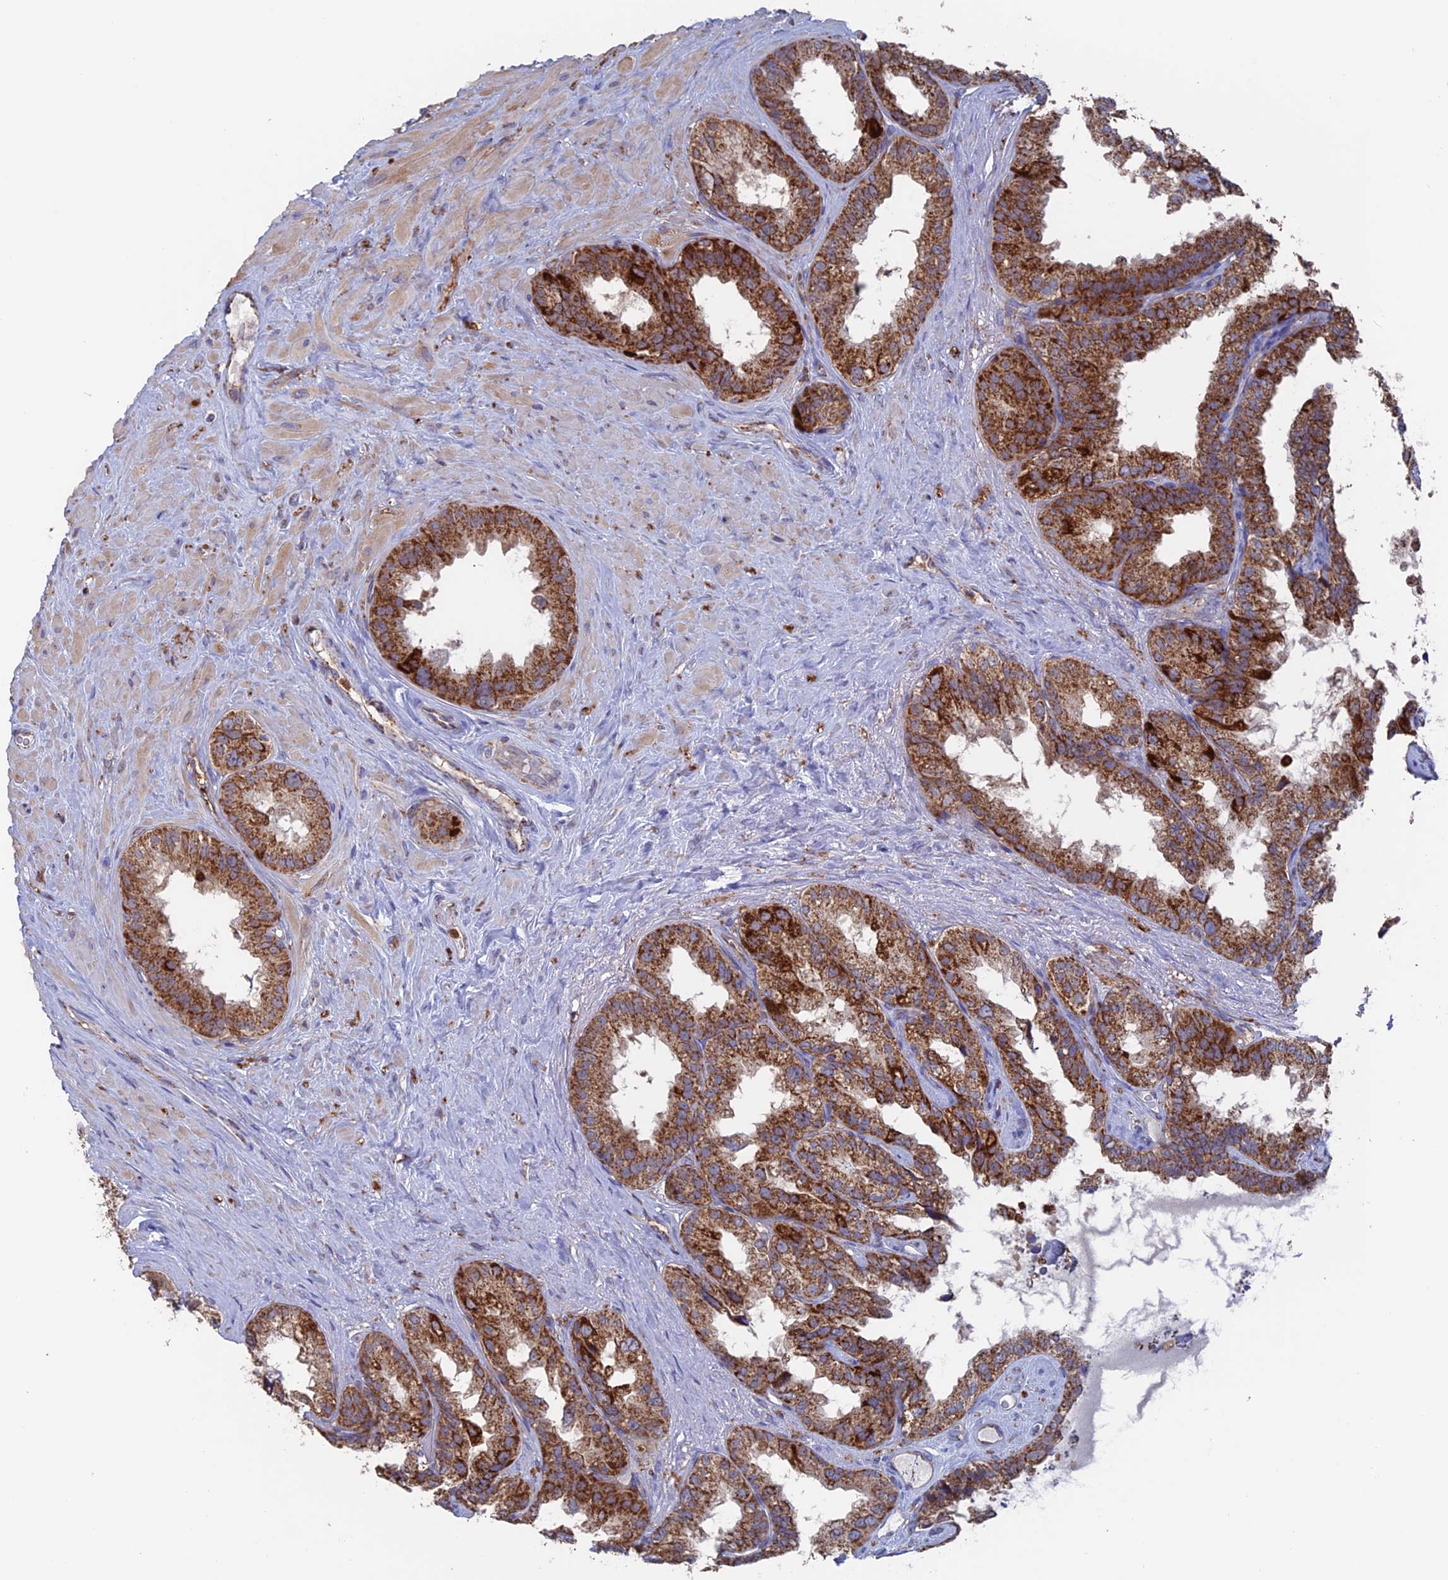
{"staining": {"intensity": "strong", "quantity": ">75%", "location": "cytoplasmic/membranous"}, "tissue": "seminal vesicle", "cell_type": "Glandular cells", "image_type": "normal", "snomed": [{"axis": "morphology", "description": "Normal tissue, NOS"}, {"axis": "topography", "description": "Seminal veicle"}], "caption": "Protein expression analysis of normal seminal vesicle reveals strong cytoplasmic/membranous expression in approximately >75% of glandular cells.", "gene": "DTYMK", "patient": {"sex": "male", "age": 80}}